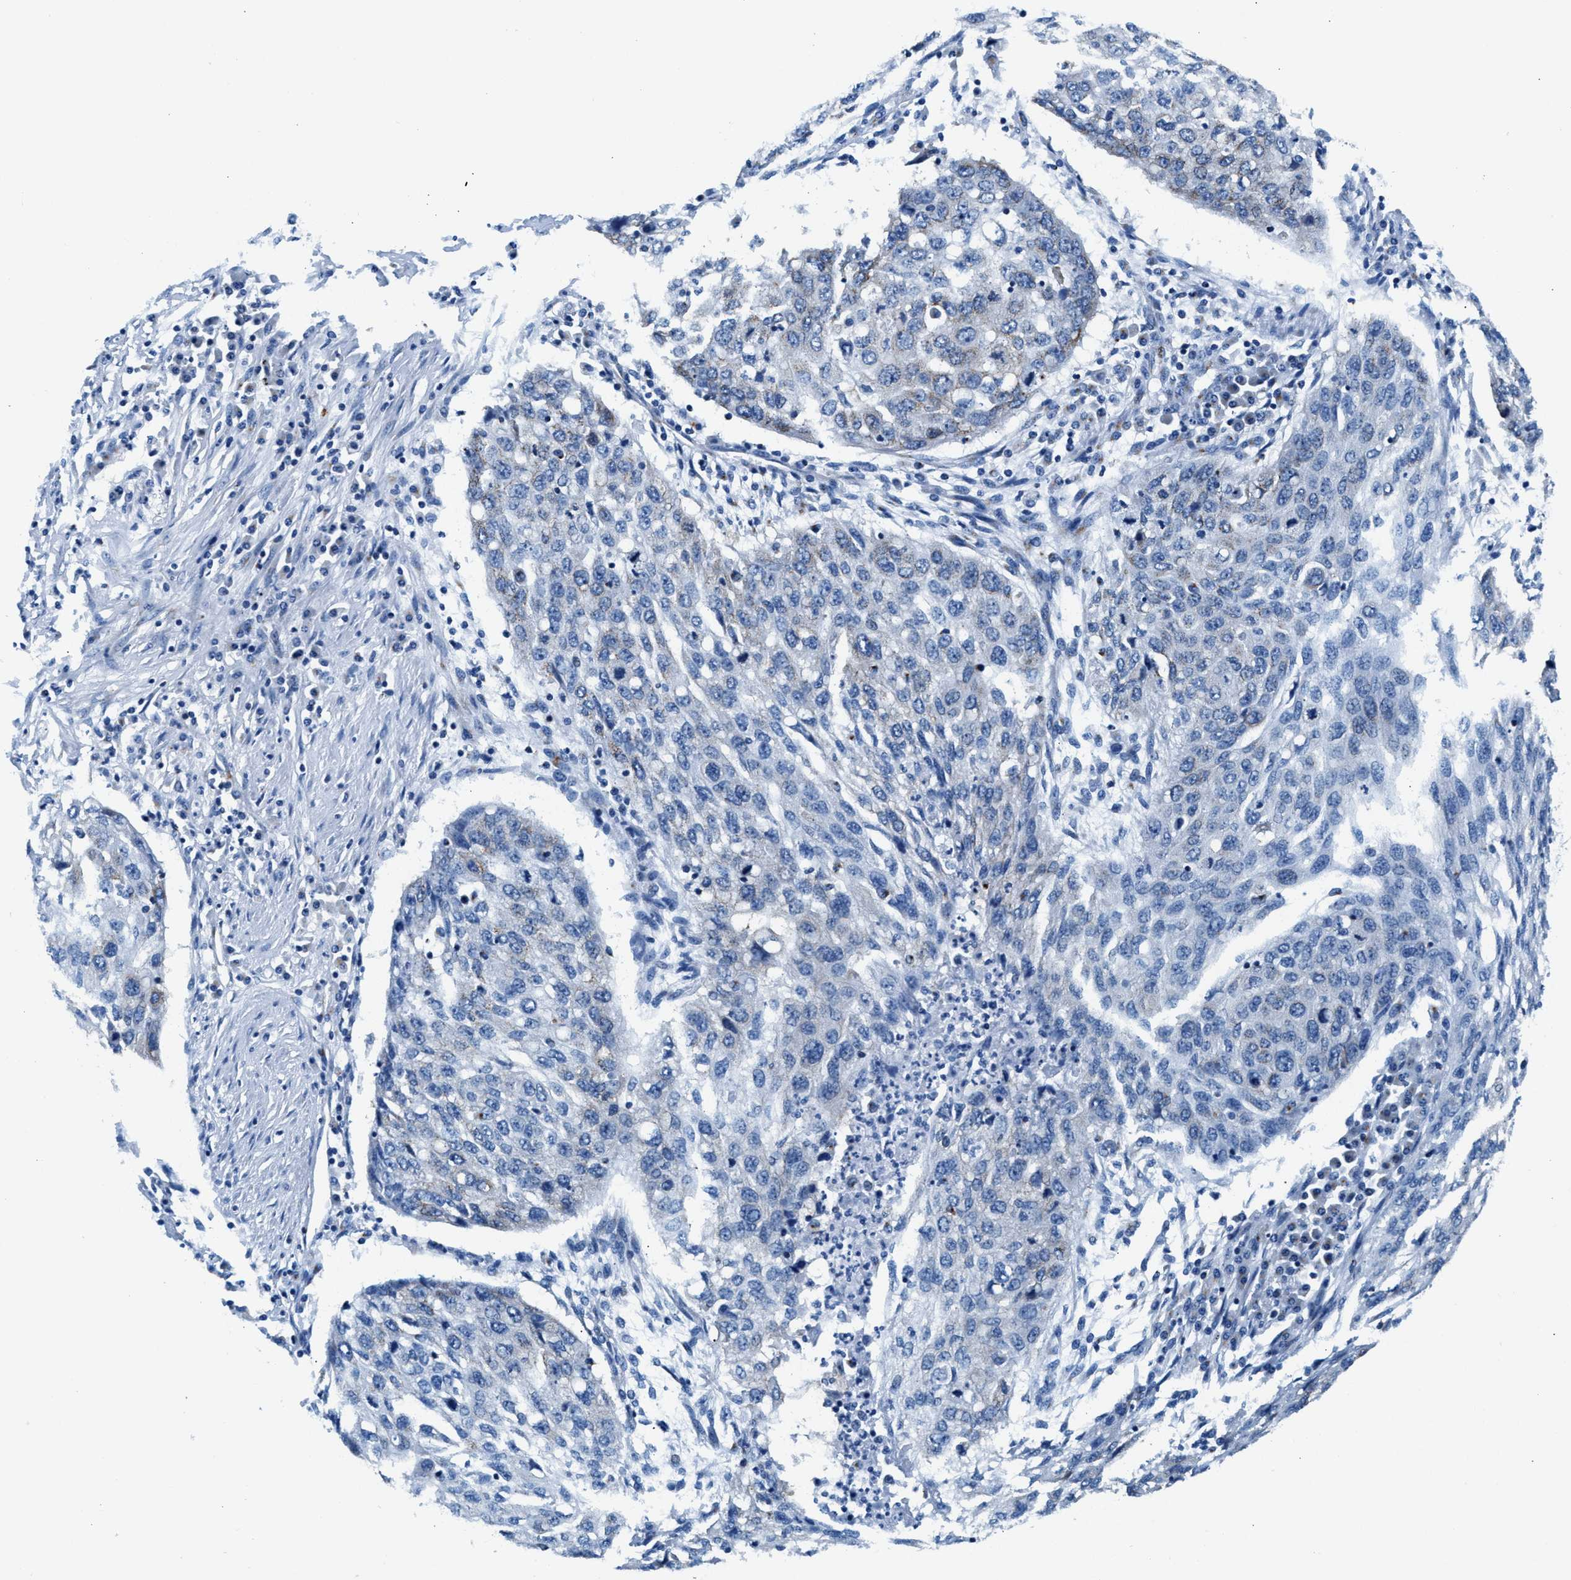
{"staining": {"intensity": "negative", "quantity": "none", "location": "none"}, "tissue": "lung cancer", "cell_type": "Tumor cells", "image_type": "cancer", "snomed": [{"axis": "morphology", "description": "Squamous cell carcinoma, NOS"}, {"axis": "topography", "description": "Lung"}], "caption": "Tumor cells are negative for protein expression in human lung squamous cell carcinoma.", "gene": "VPS53", "patient": {"sex": "female", "age": 63}}